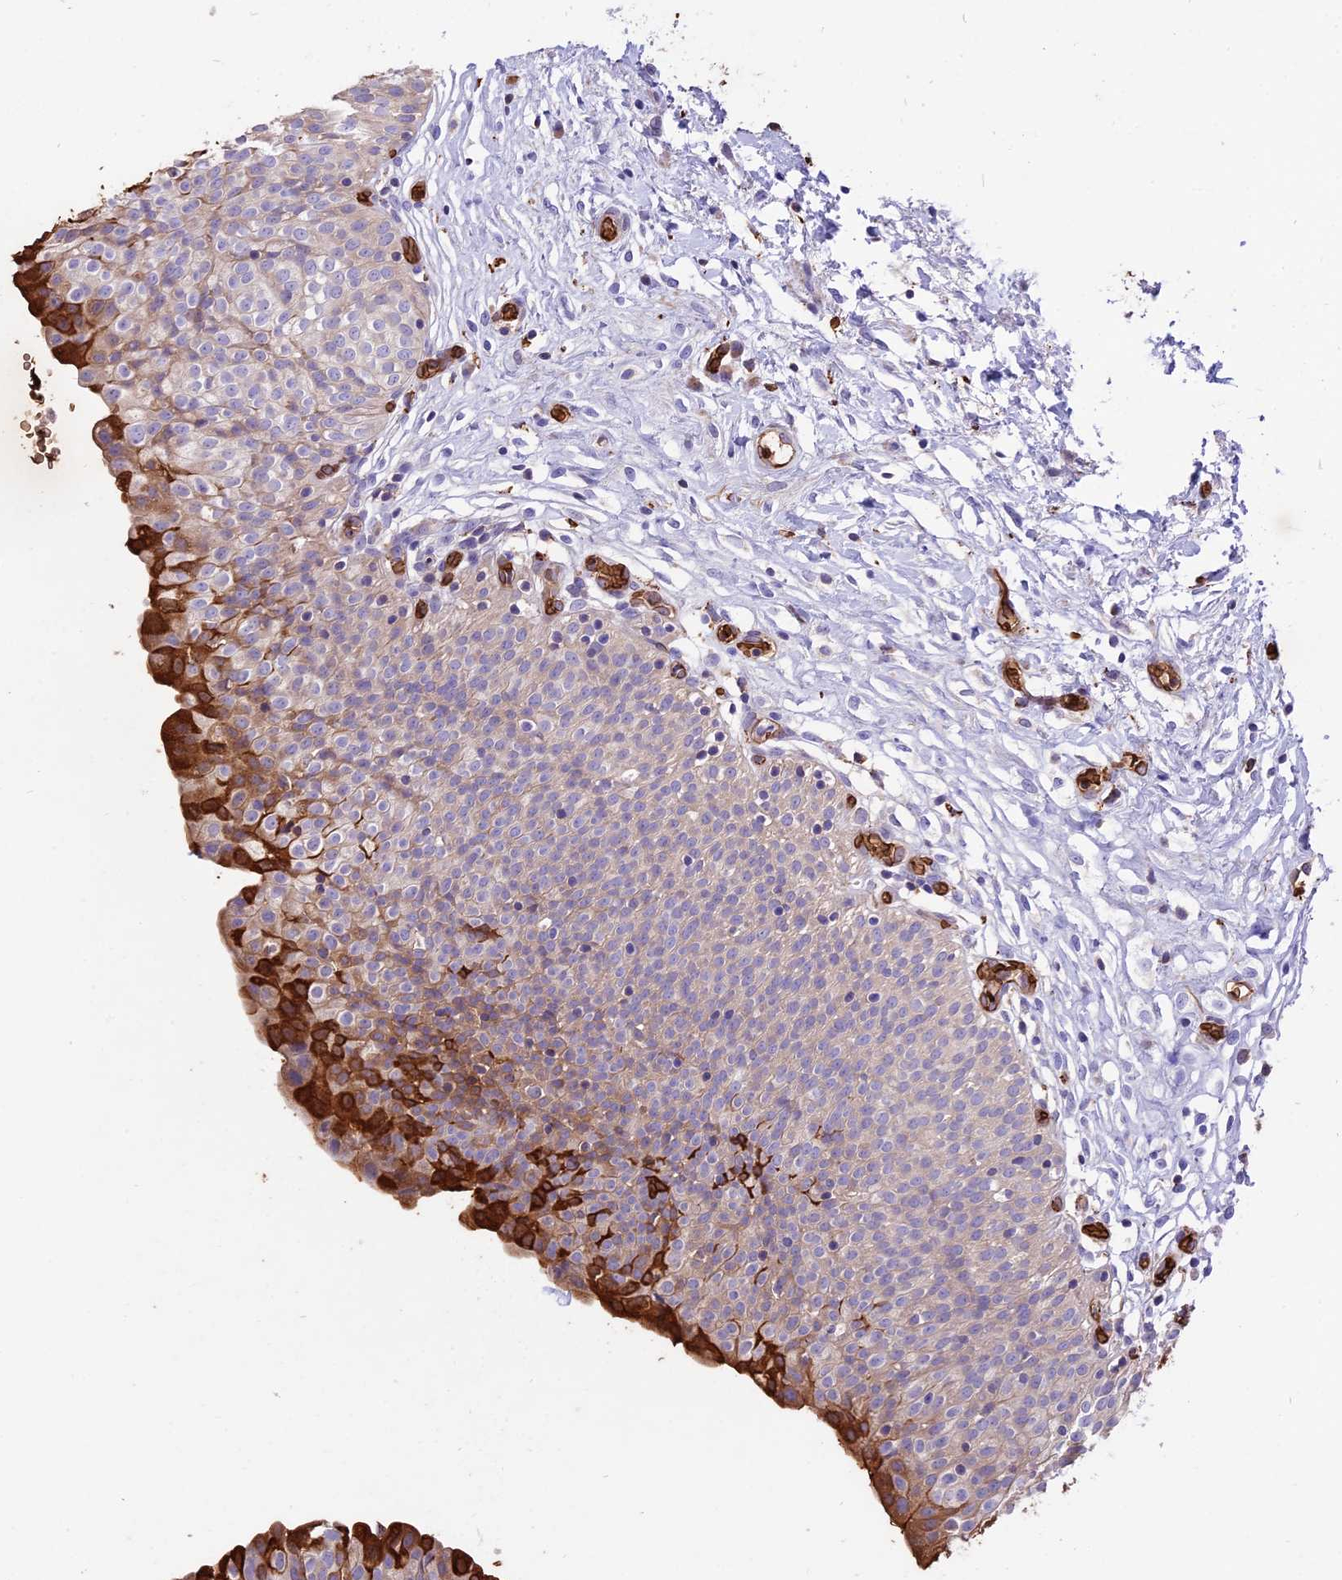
{"staining": {"intensity": "strong", "quantity": "<25%", "location": "cytoplasmic/membranous"}, "tissue": "urinary bladder", "cell_type": "Urothelial cells", "image_type": "normal", "snomed": [{"axis": "morphology", "description": "Normal tissue, NOS"}, {"axis": "topography", "description": "Urinary bladder"}], "caption": "Urothelial cells show medium levels of strong cytoplasmic/membranous staining in about <25% of cells in benign human urinary bladder.", "gene": "TTC4", "patient": {"sex": "male", "age": 55}}